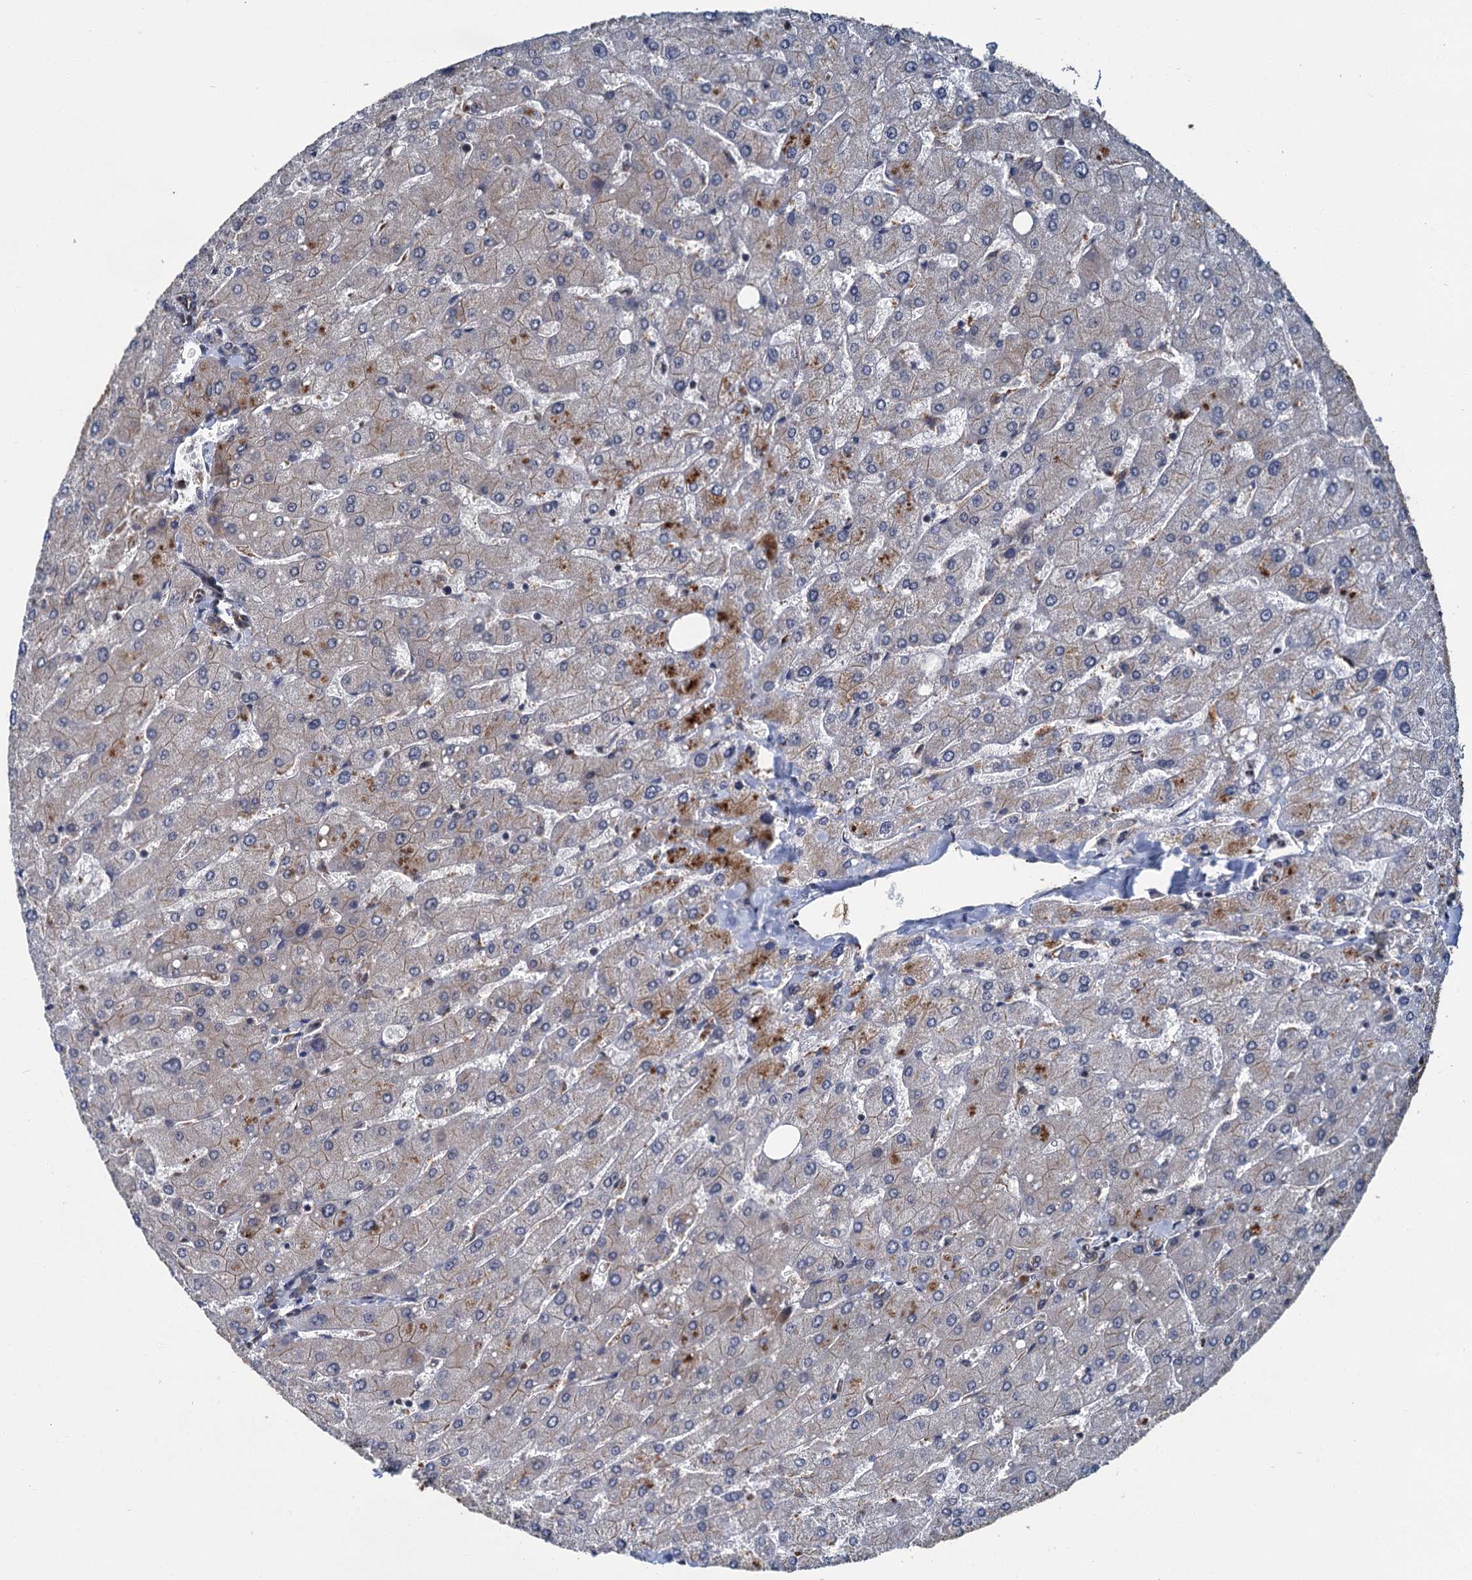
{"staining": {"intensity": "weak", "quantity": ">75%", "location": "cytoplasmic/membranous"}, "tissue": "liver", "cell_type": "Cholangiocytes", "image_type": "normal", "snomed": [{"axis": "morphology", "description": "Normal tissue, NOS"}, {"axis": "topography", "description": "Liver"}], "caption": "This image demonstrates normal liver stained with immunohistochemistry to label a protein in brown. The cytoplasmic/membranous of cholangiocytes show weak positivity for the protein. Nuclei are counter-stained blue.", "gene": "ZFYVE19", "patient": {"sex": "male", "age": 55}}